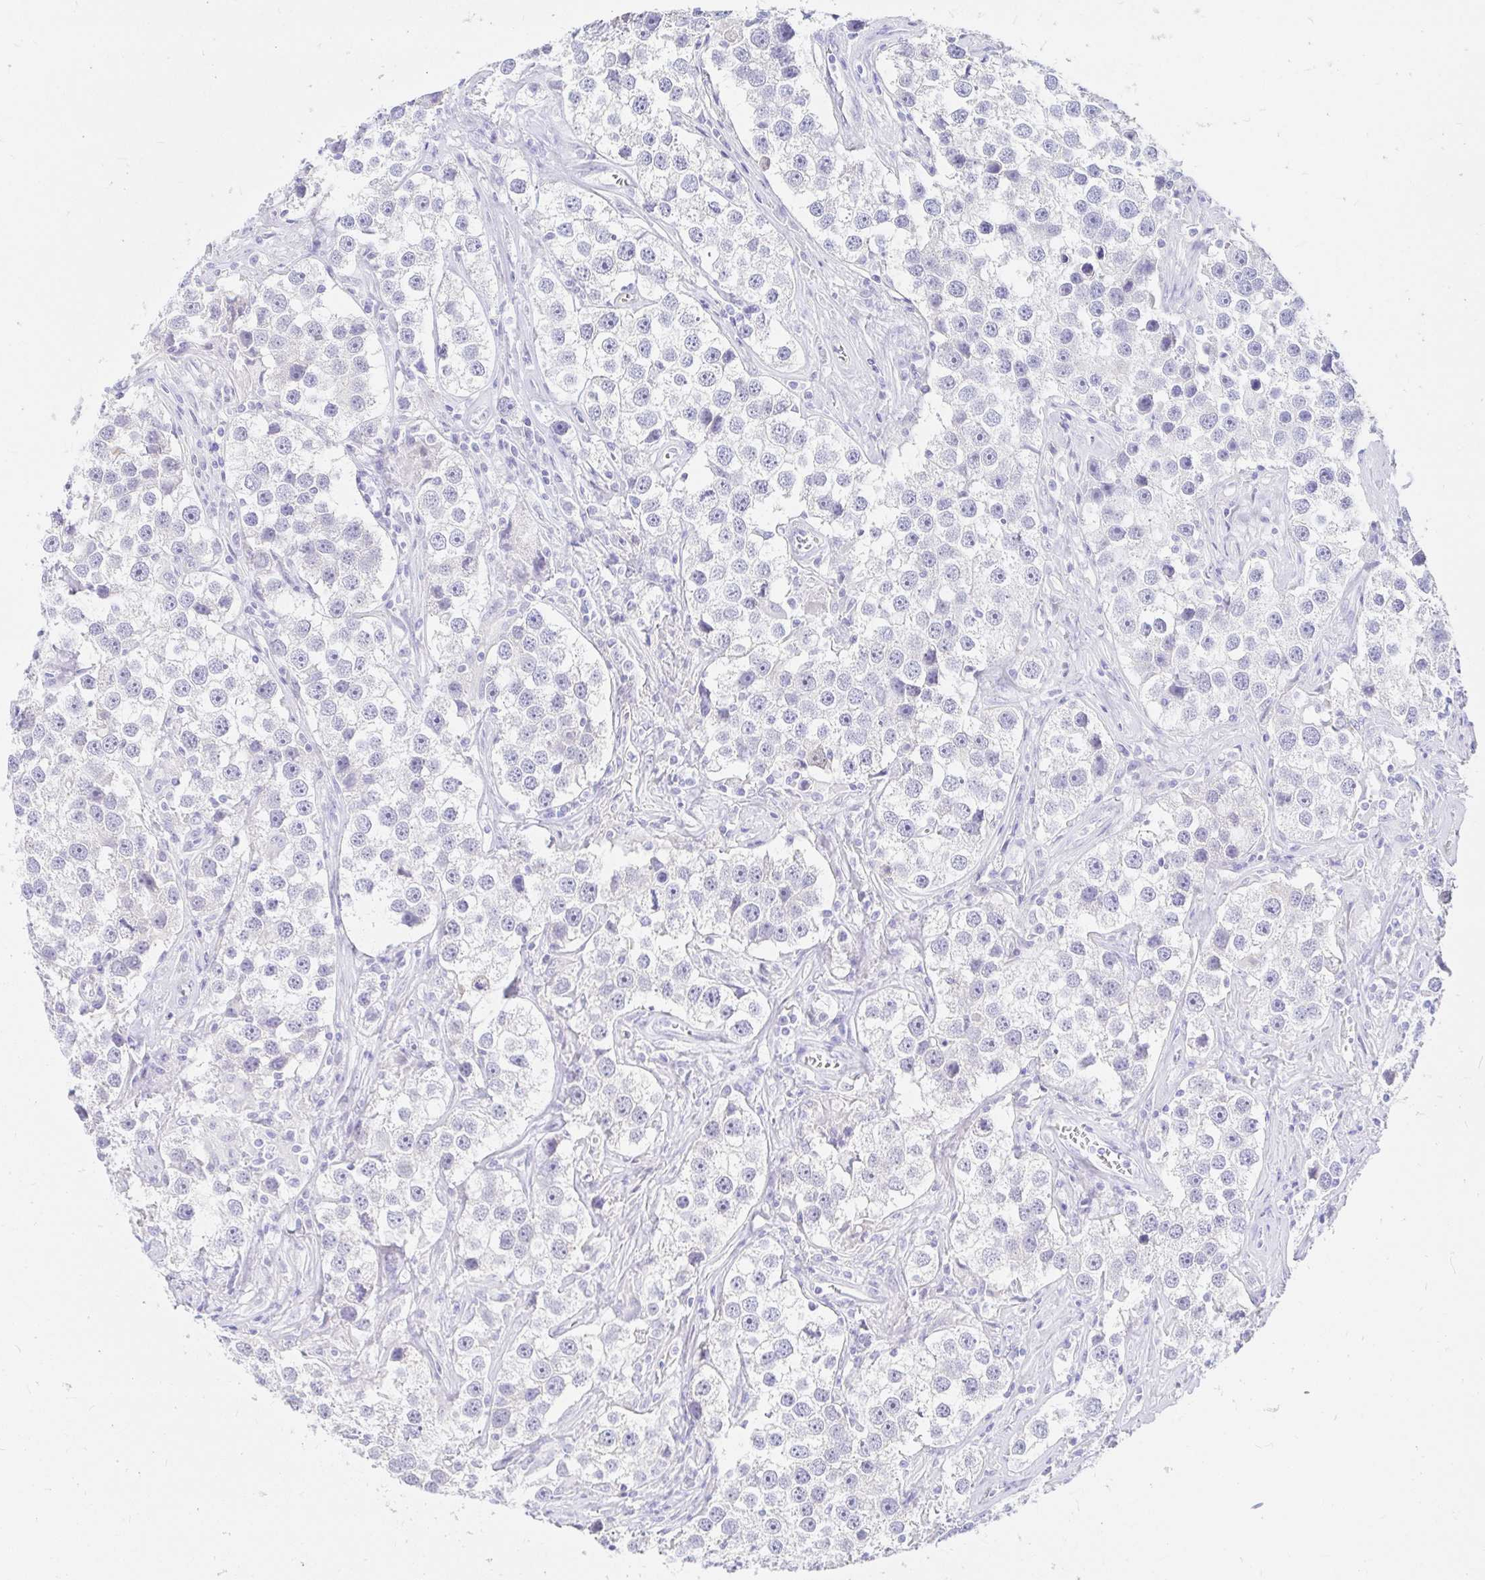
{"staining": {"intensity": "negative", "quantity": "none", "location": "none"}, "tissue": "testis cancer", "cell_type": "Tumor cells", "image_type": "cancer", "snomed": [{"axis": "morphology", "description": "Seminoma, NOS"}, {"axis": "topography", "description": "Testis"}], "caption": "Histopathology image shows no significant protein expression in tumor cells of seminoma (testis).", "gene": "PPP1R1B", "patient": {"sex": "male", "age": 49}}